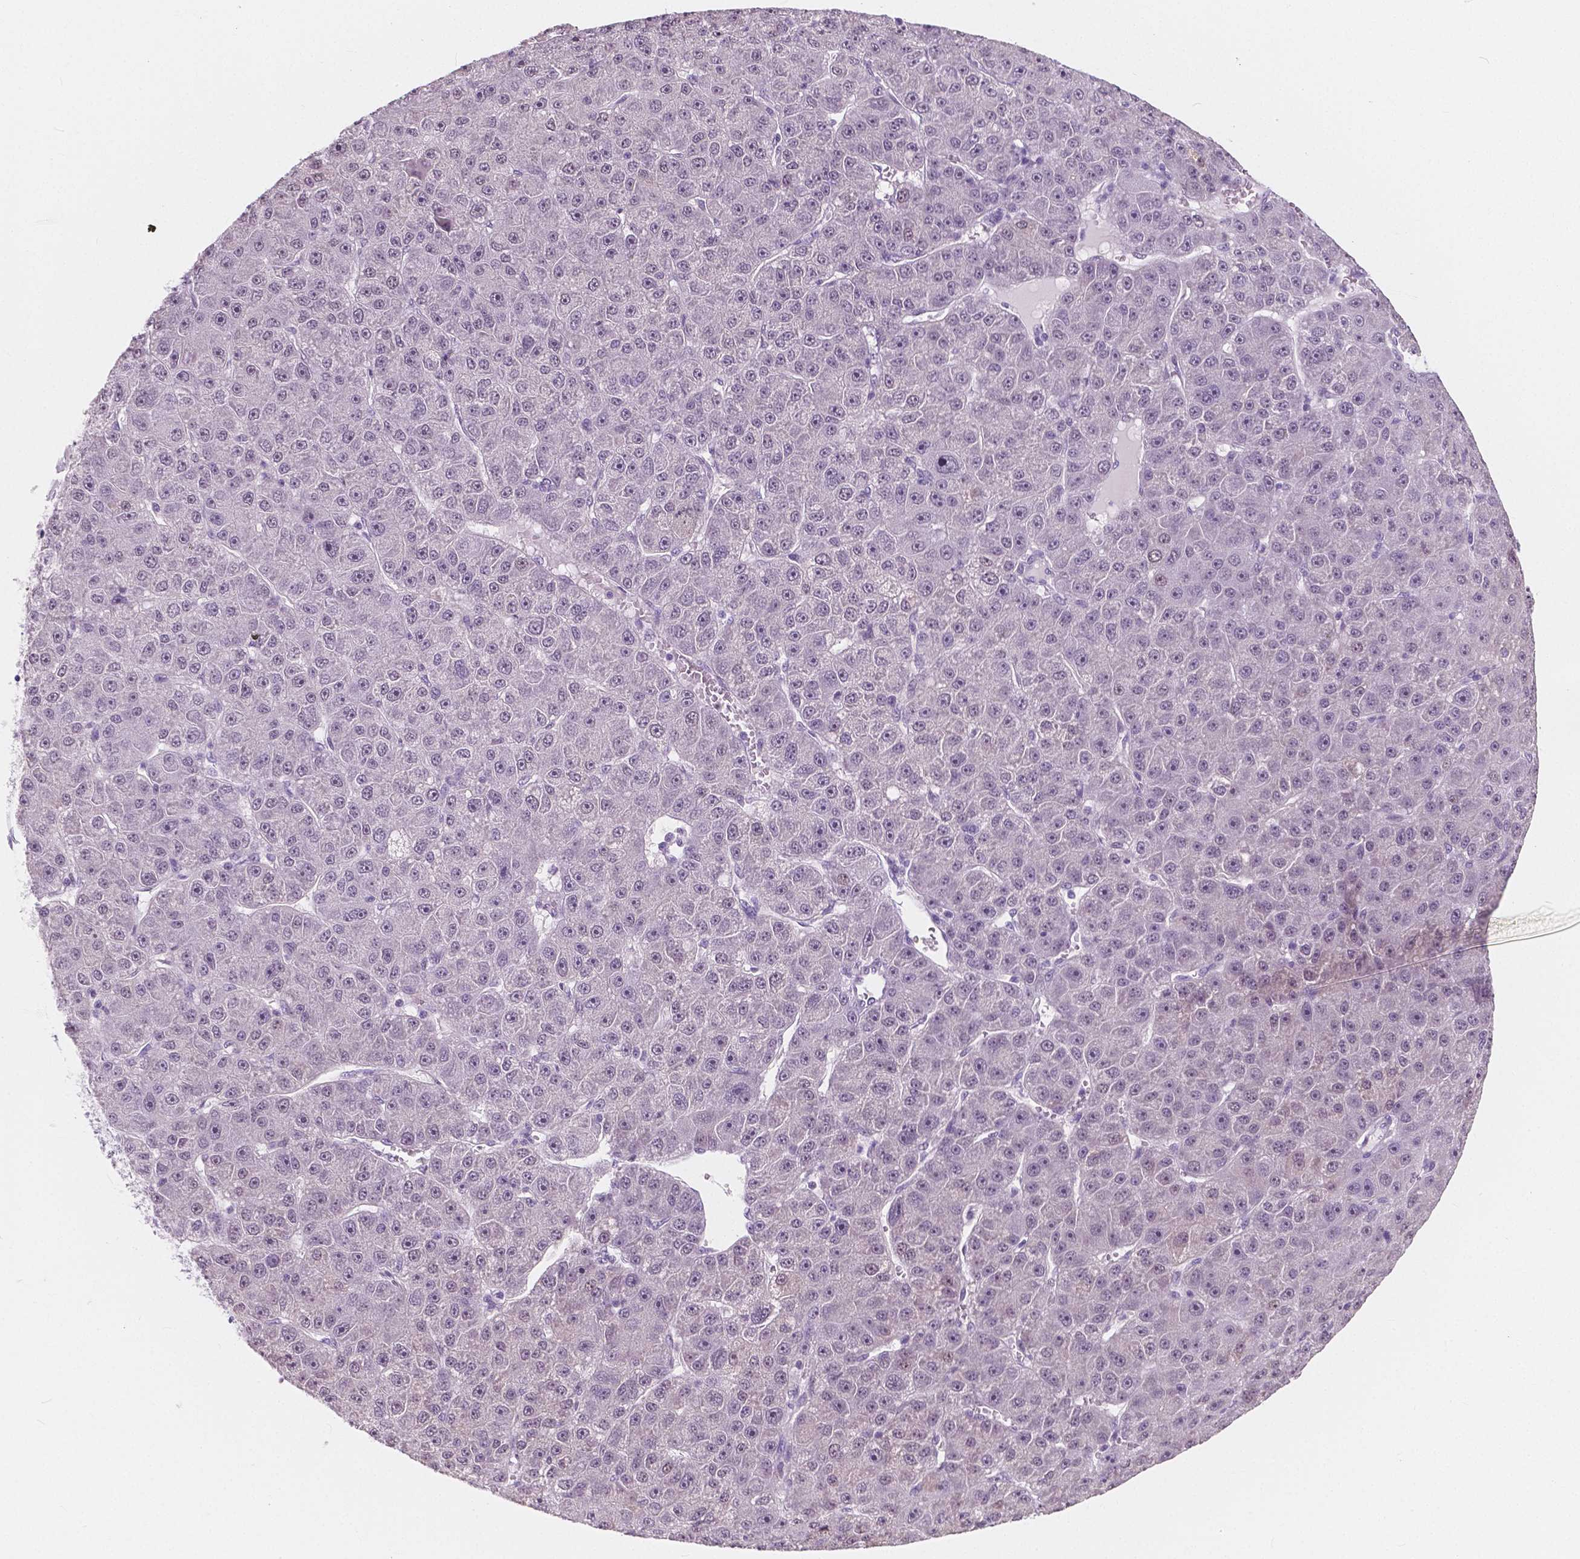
{"staining": {"intensity": "negative", "quantity": "none", "location": "none"}, "tissue": "liver cancer", "cell_type": "Tumor cells", "image_type": "cancer", "snomed": [{"axis": "morphology", "description": "Carcinoma, Hepatocellular, NOS"}, {"axis": "topography", "description": "Liver"}], "caption": "Immunohistochemistry (IHC) of human liver hepatocellular carcinoma reveals no expression in tumor cells.", "gene": "NOLC1", "patient": {"sex": "male", "age": 67}}